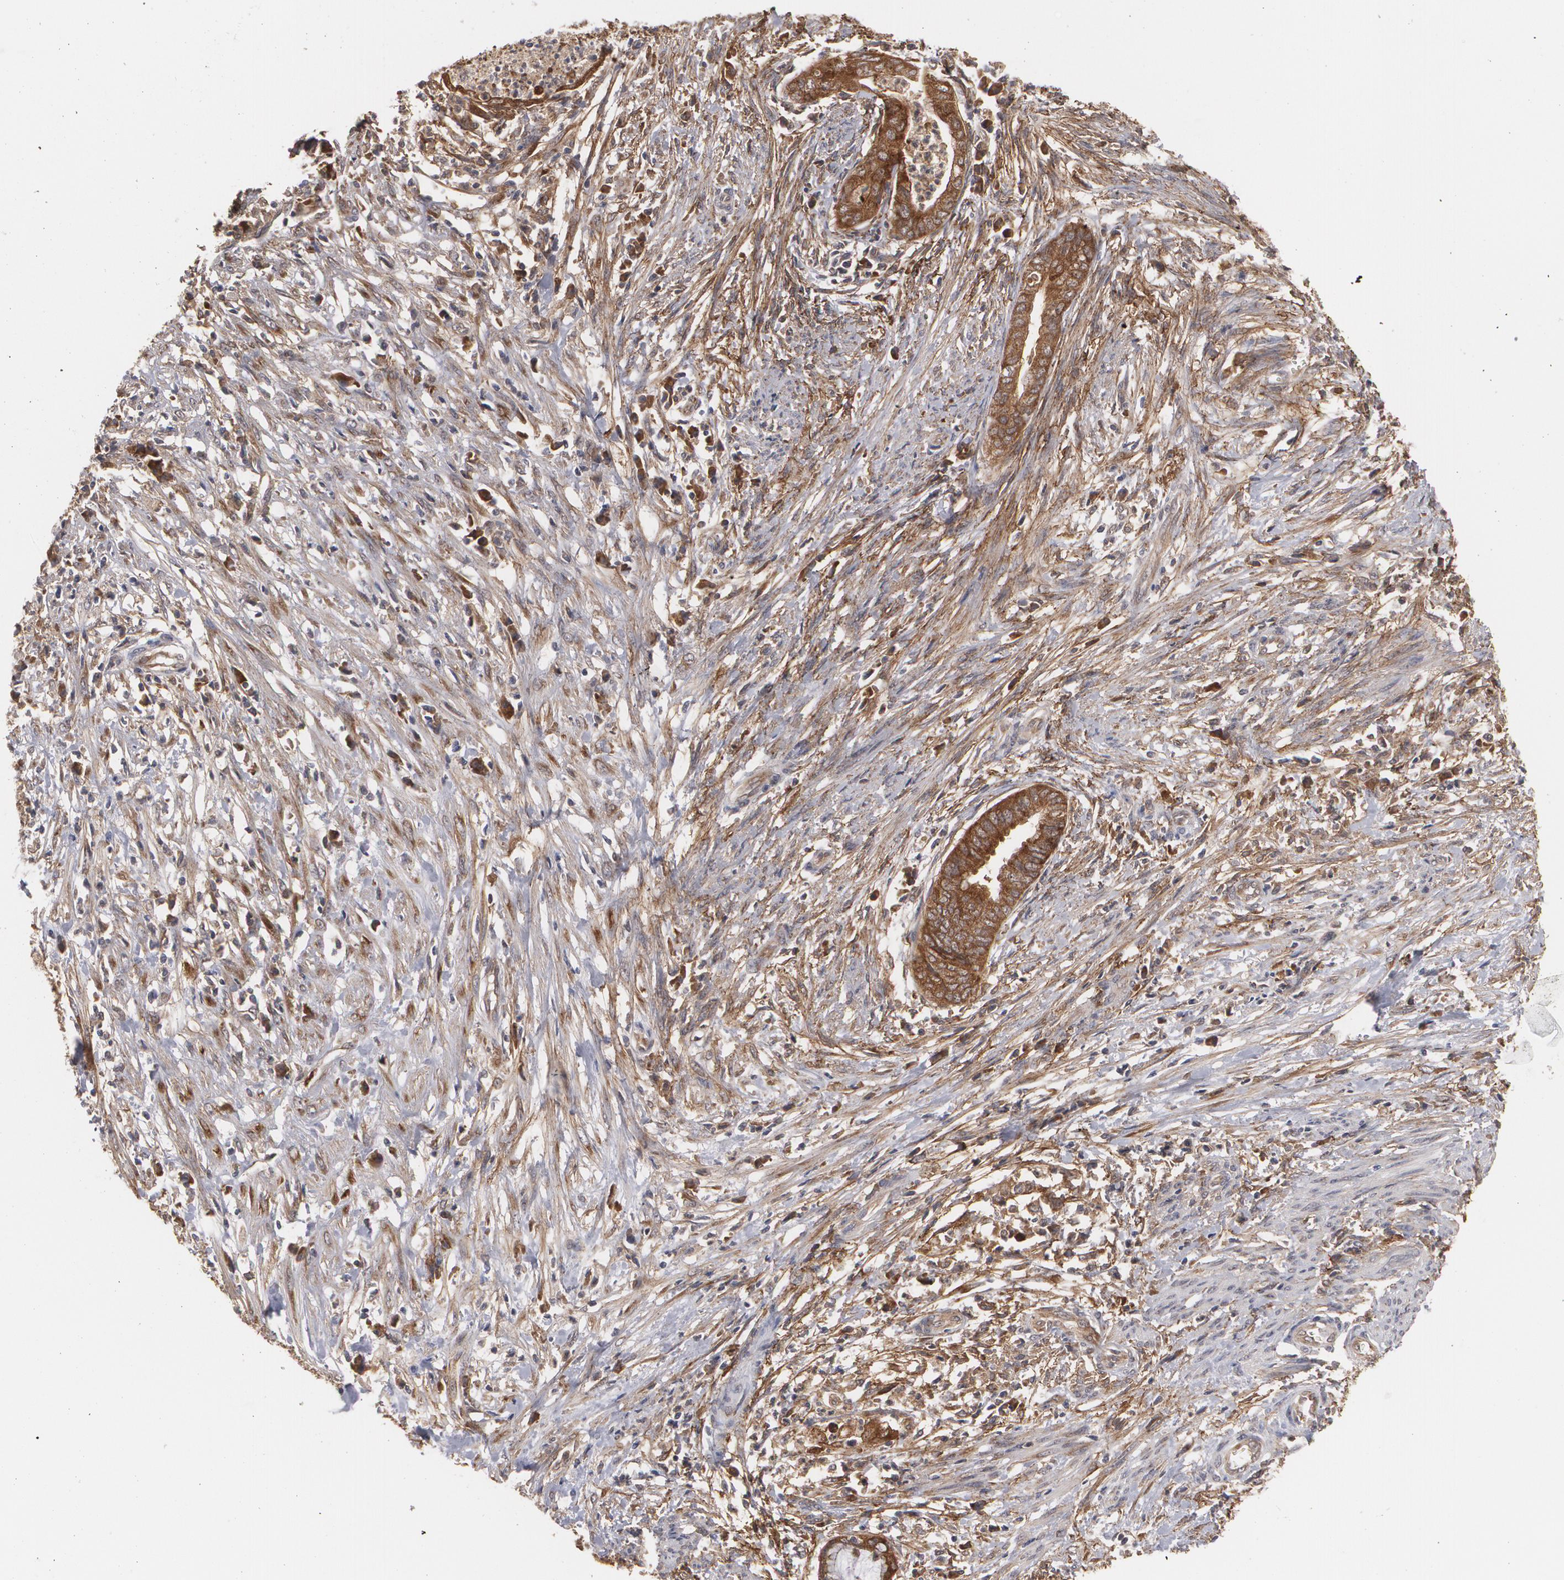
{"staining": {"intensity": "moderate", "quantity": ">75%", "location": "cytoplasmic/membranous"}, "tissue": "endometrial cancer", "cell_type": "Tumor cells", "image_type": "cancer", "snomed": [{"axis": "morphology", "description": "Necrosis, NOS"}, {"axis": "morphology", "description": "Adenocarcinoma, NOS"}, {"axis": "topography", "description": "Endometrium"}], "caption": "DAB (3,3'-diaminobenzidine) immunohistochemical staining of human endometrial adenocarcinoma exhibits moderate cytoplasmic/membranous protein expression in about >75% of tumor cells.", "gene": "BMP6", "patient": {"sex": "female", "age": 79}}